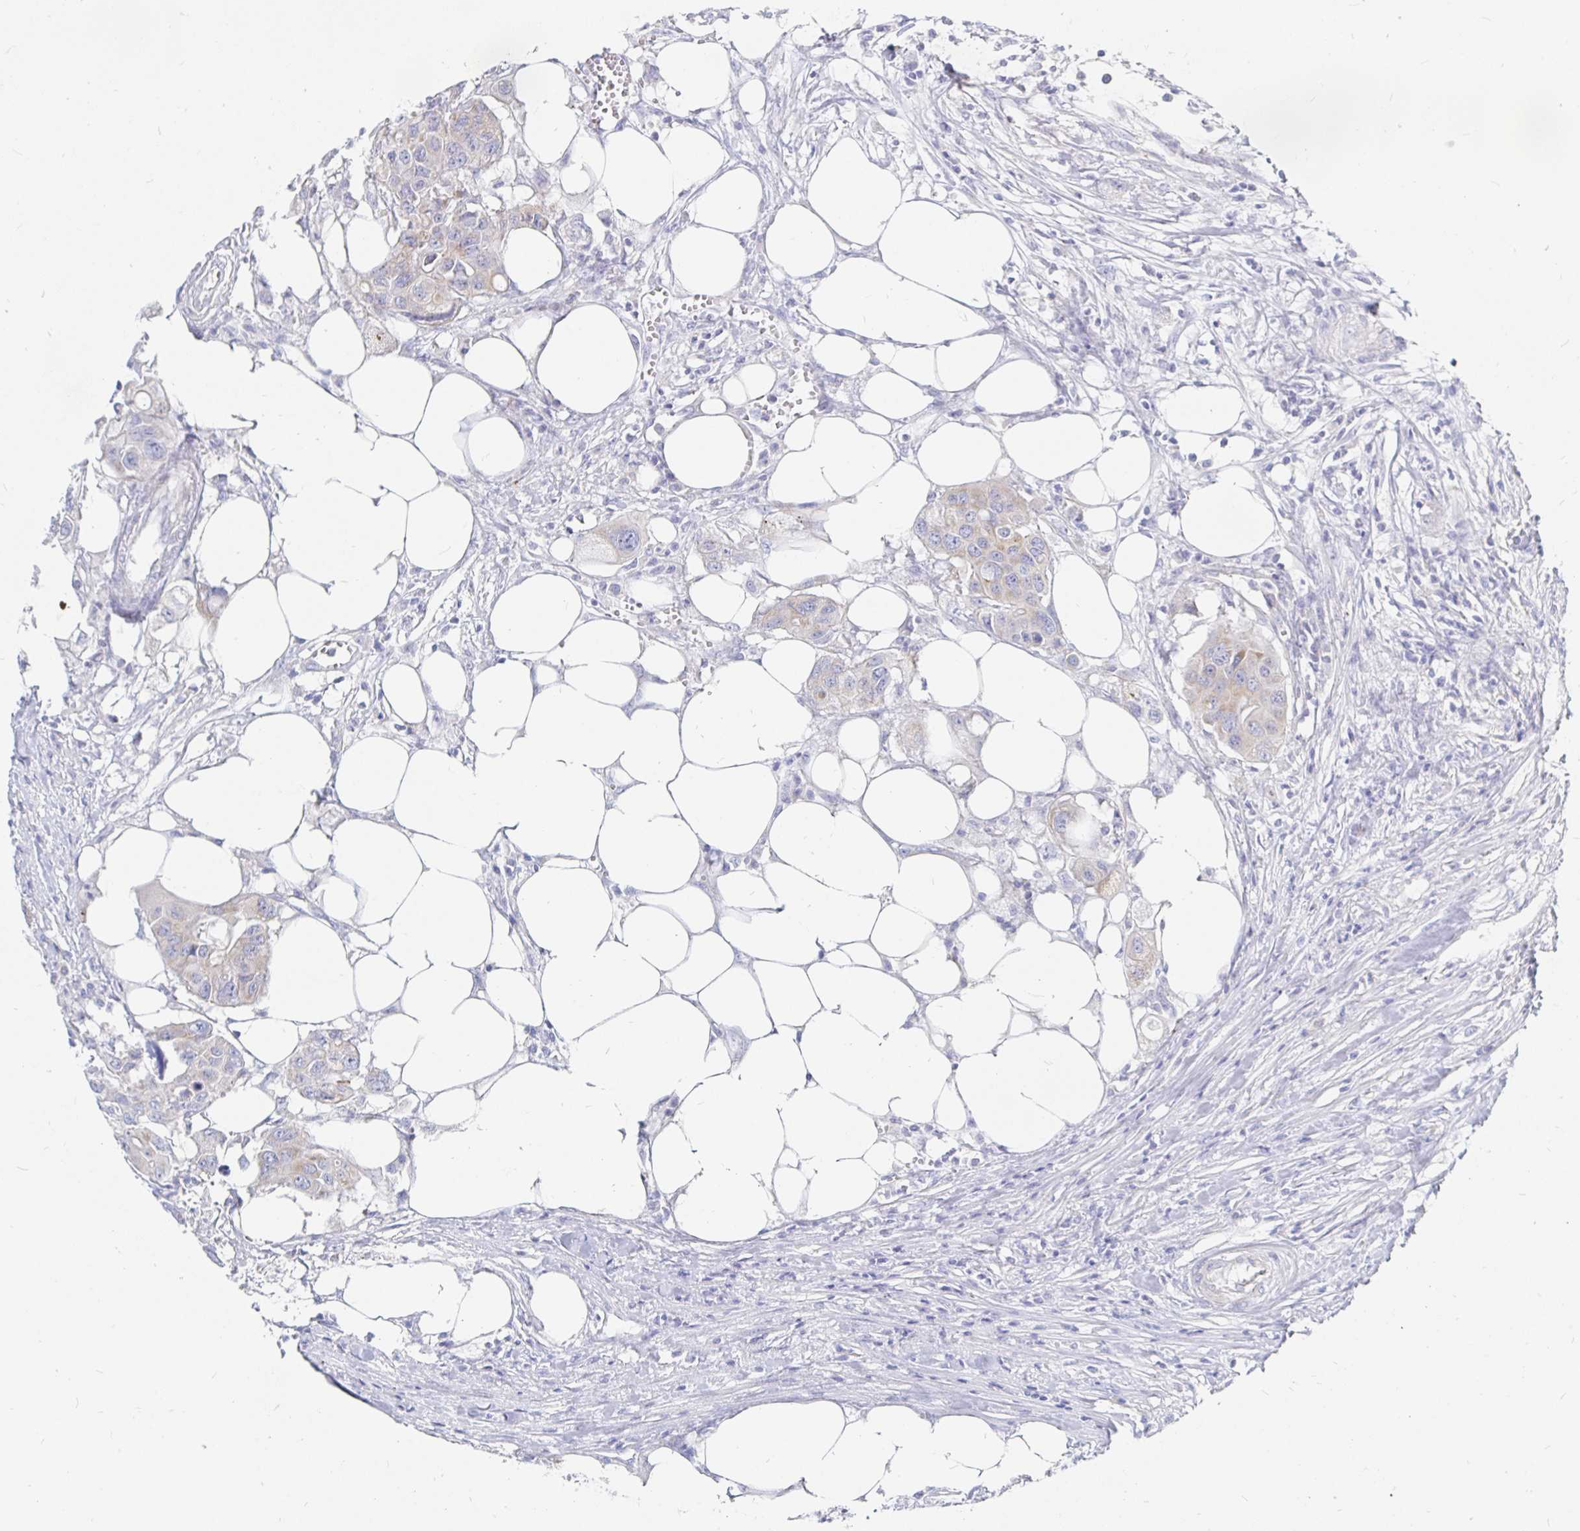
{"staining": {"intensity": "negative", "quantity": "none", "location": "none"}, "tissue": "colorectal cancer", "cell_type": "Tumor cells", "image_type": "cancer", "snomed": [{"axis": "morphology", "description": "Adenocarcinoma, NOS"}, {"axis": "topography", "description": "Colon"}], "caption": "DAB immunohistochemical staining of human adenocarcinoma (colorectal) shows no significant staining in tumor cells.", "gene": "COX16", "patient": {"sex": "male", "age": 77}}